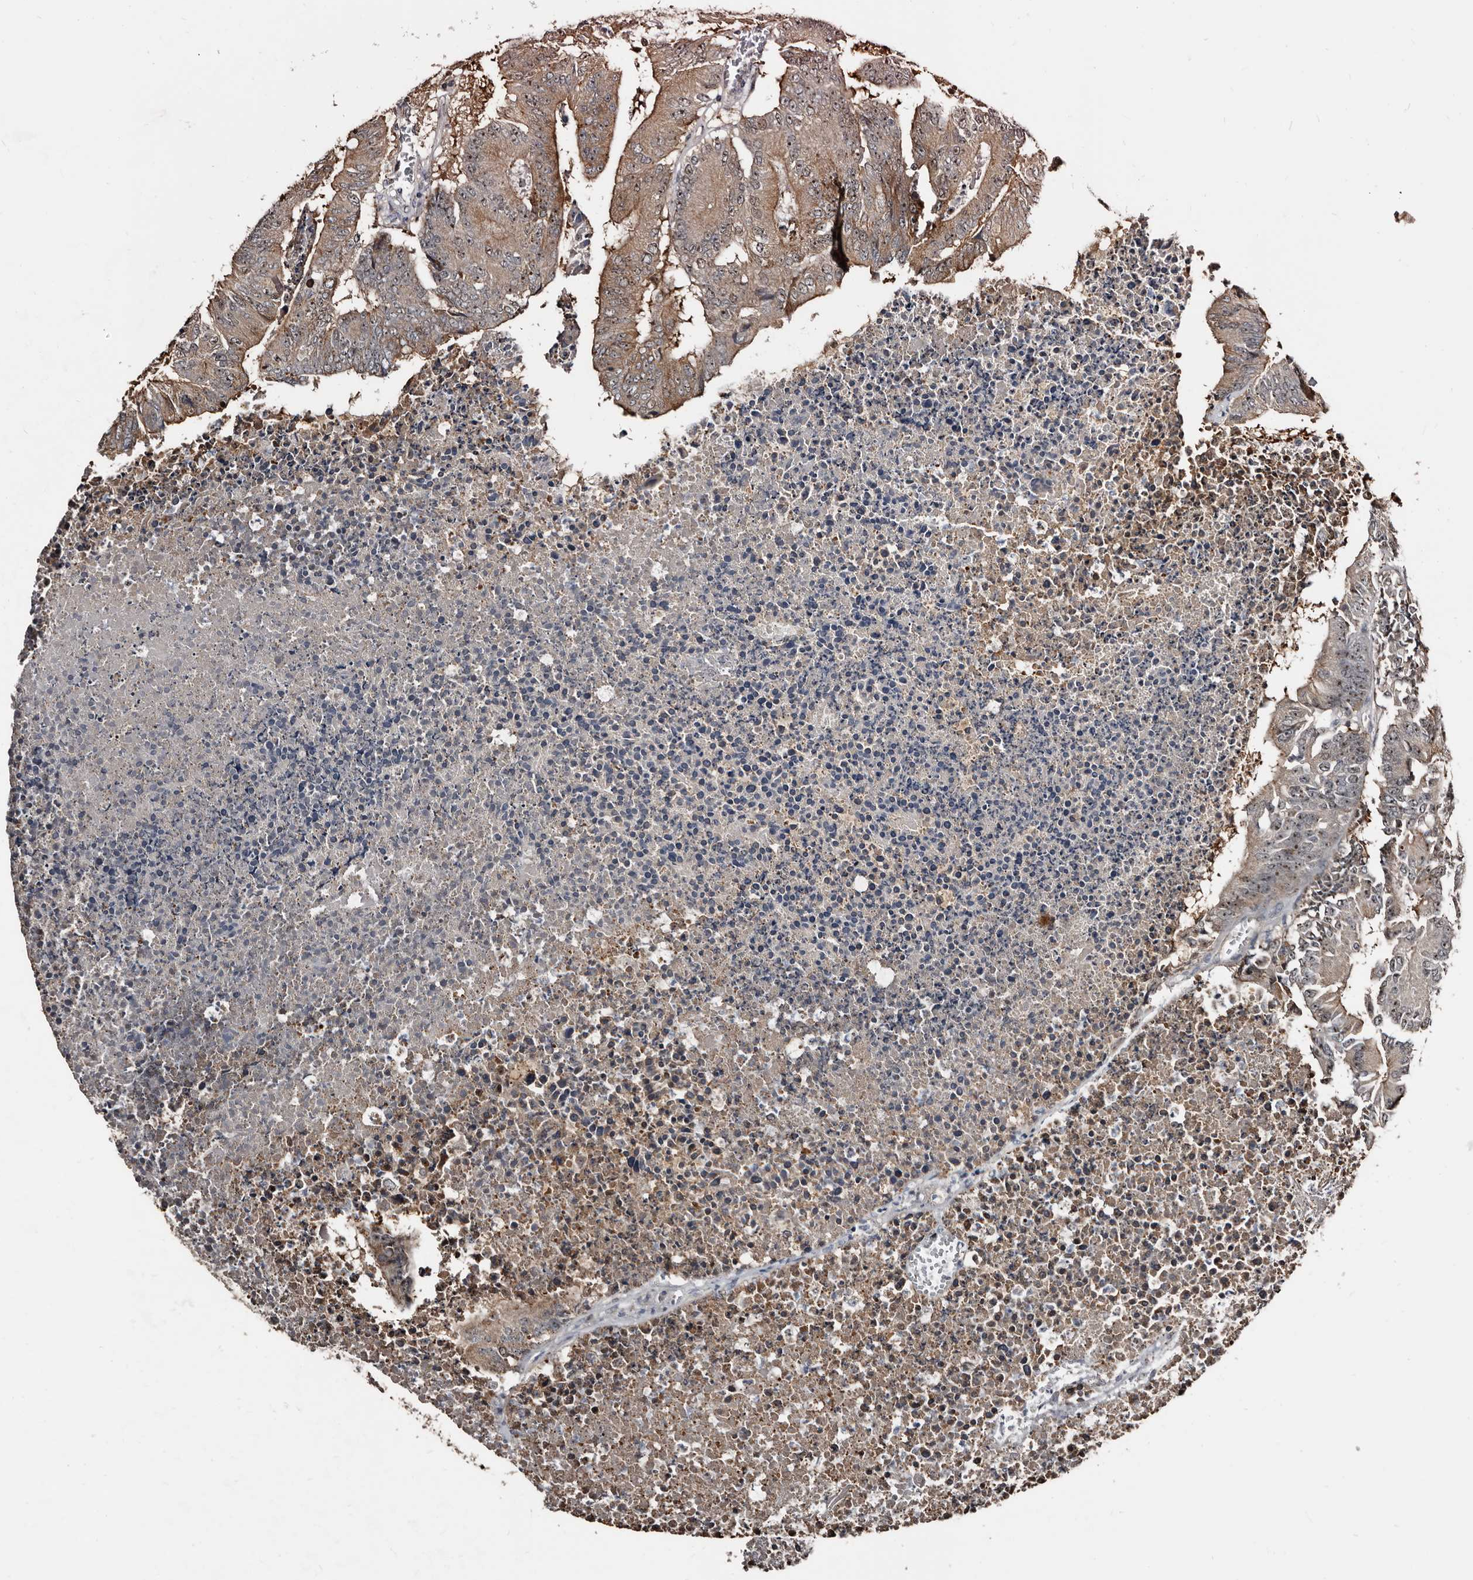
{"staining": {"intensity": "weak", "quantity": ">75%", "location": "cytoplasmic/membranous,nuclear"}, "tissue": "colorectal cancer", "cell_type": "Tumor cells", "image_type": "cancer", "snomed": [{"axis": "morphology", "description": "Adenocarcinoma, NOS"}, {"axis": "topography", "description": "Colon"}], "caption": "An immunohistochemistry micrograph of tumor tissue is shown. Protein staining in brown labels weak cytoplasmic/membranous and nuclear positivity in colorectal cancer (adenocarcinoma) within tumor cells.", "gene": "DHPS", "patient": {"sex": "male", "age": 87}}